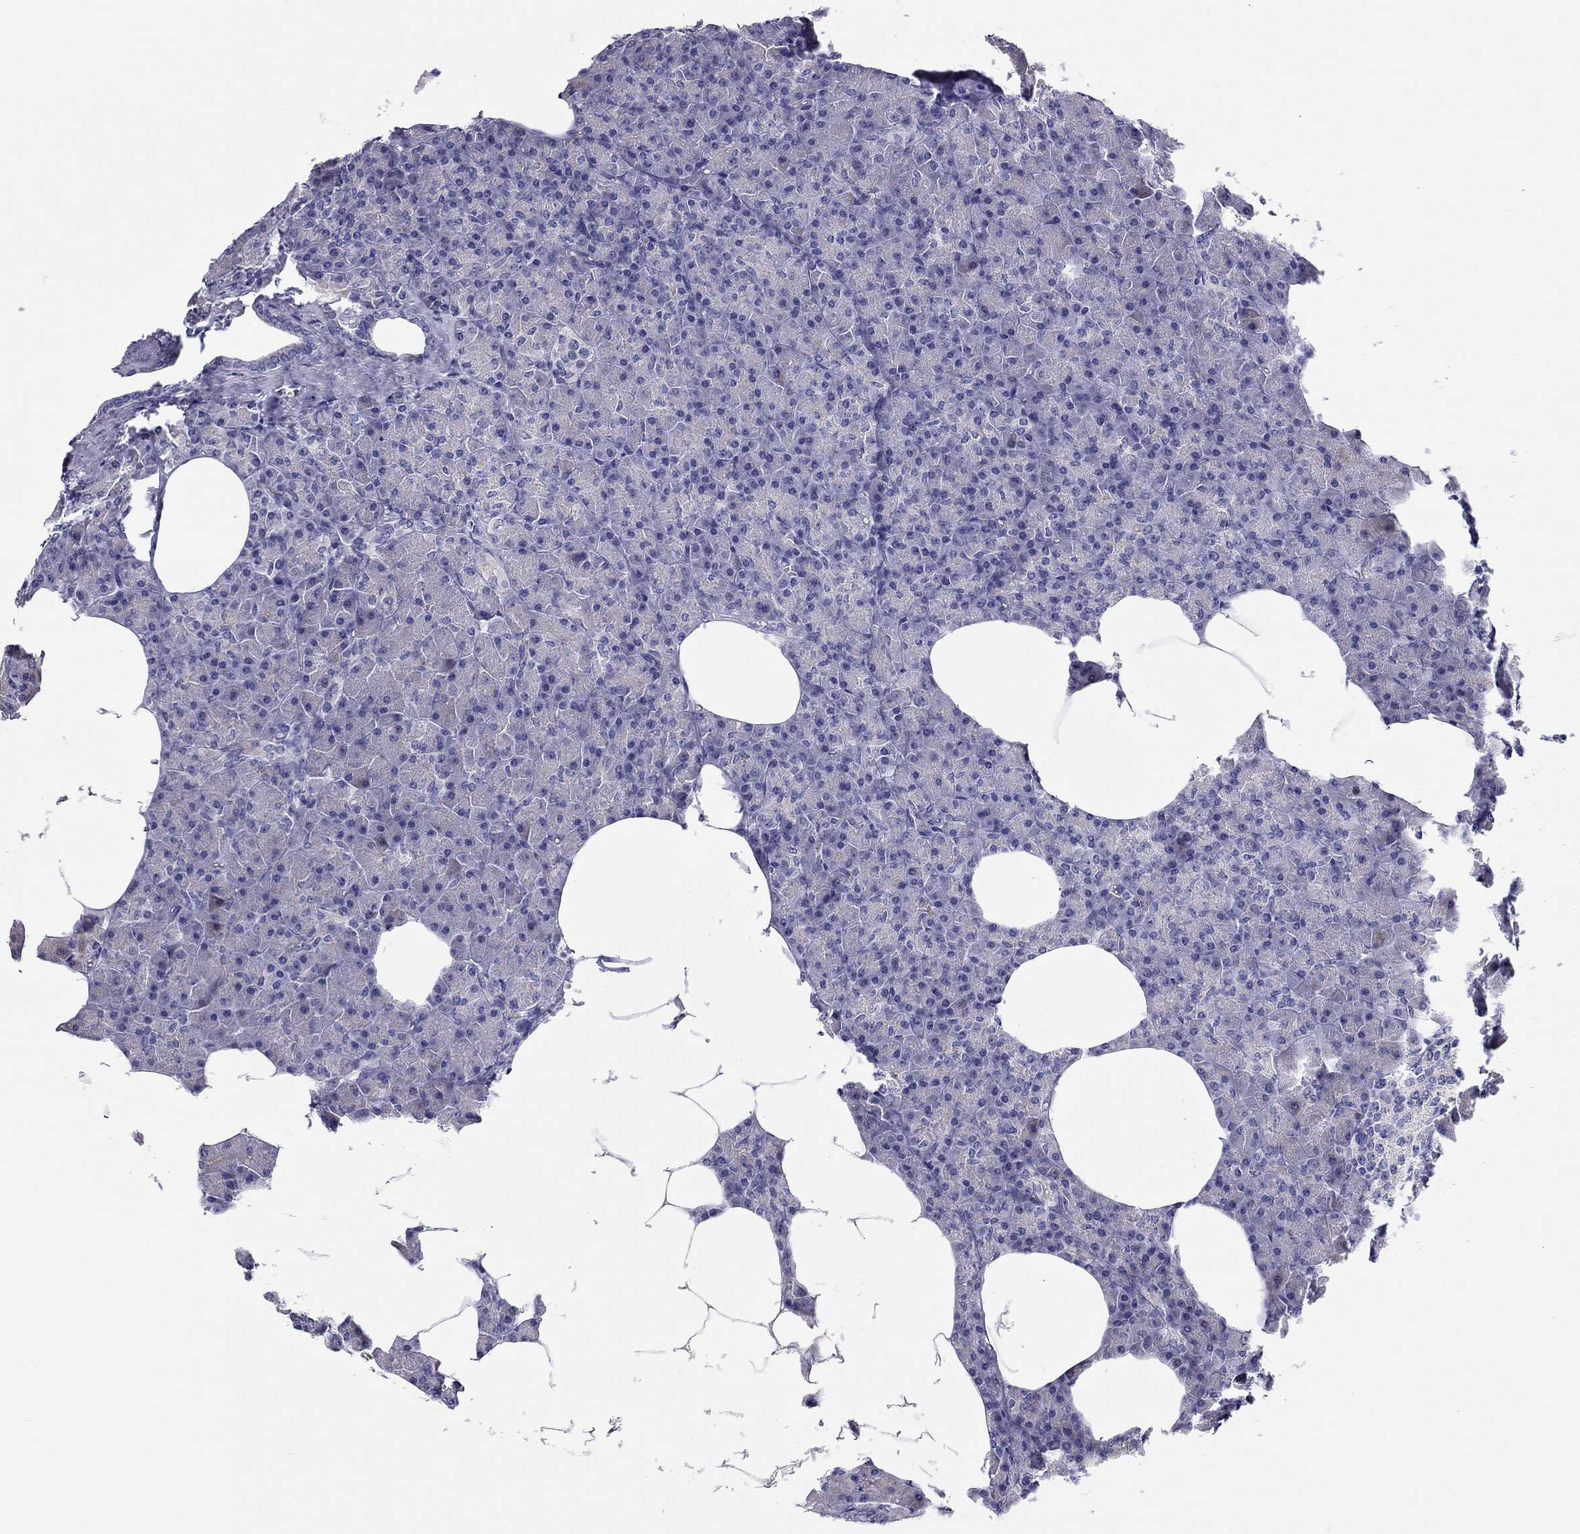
{"staining": {"intensity": "negative", "quantity": "none", "location": "none"}, "tissue": "pancreas", "cell_type": "Exocrine glandular cells", "image_type": "normal", "snomed": [{"axis": "morphology", "description": "Normal tissue, NOS"}, {"axis": "topography", "description": "Pancreas"}], "caption": "Immunohistochemistry of benign pancreas exhibits no positivity in exocrine glandular cells.", "gene": "SCARB1", "patient": {"sex": "female", "age": 45}}